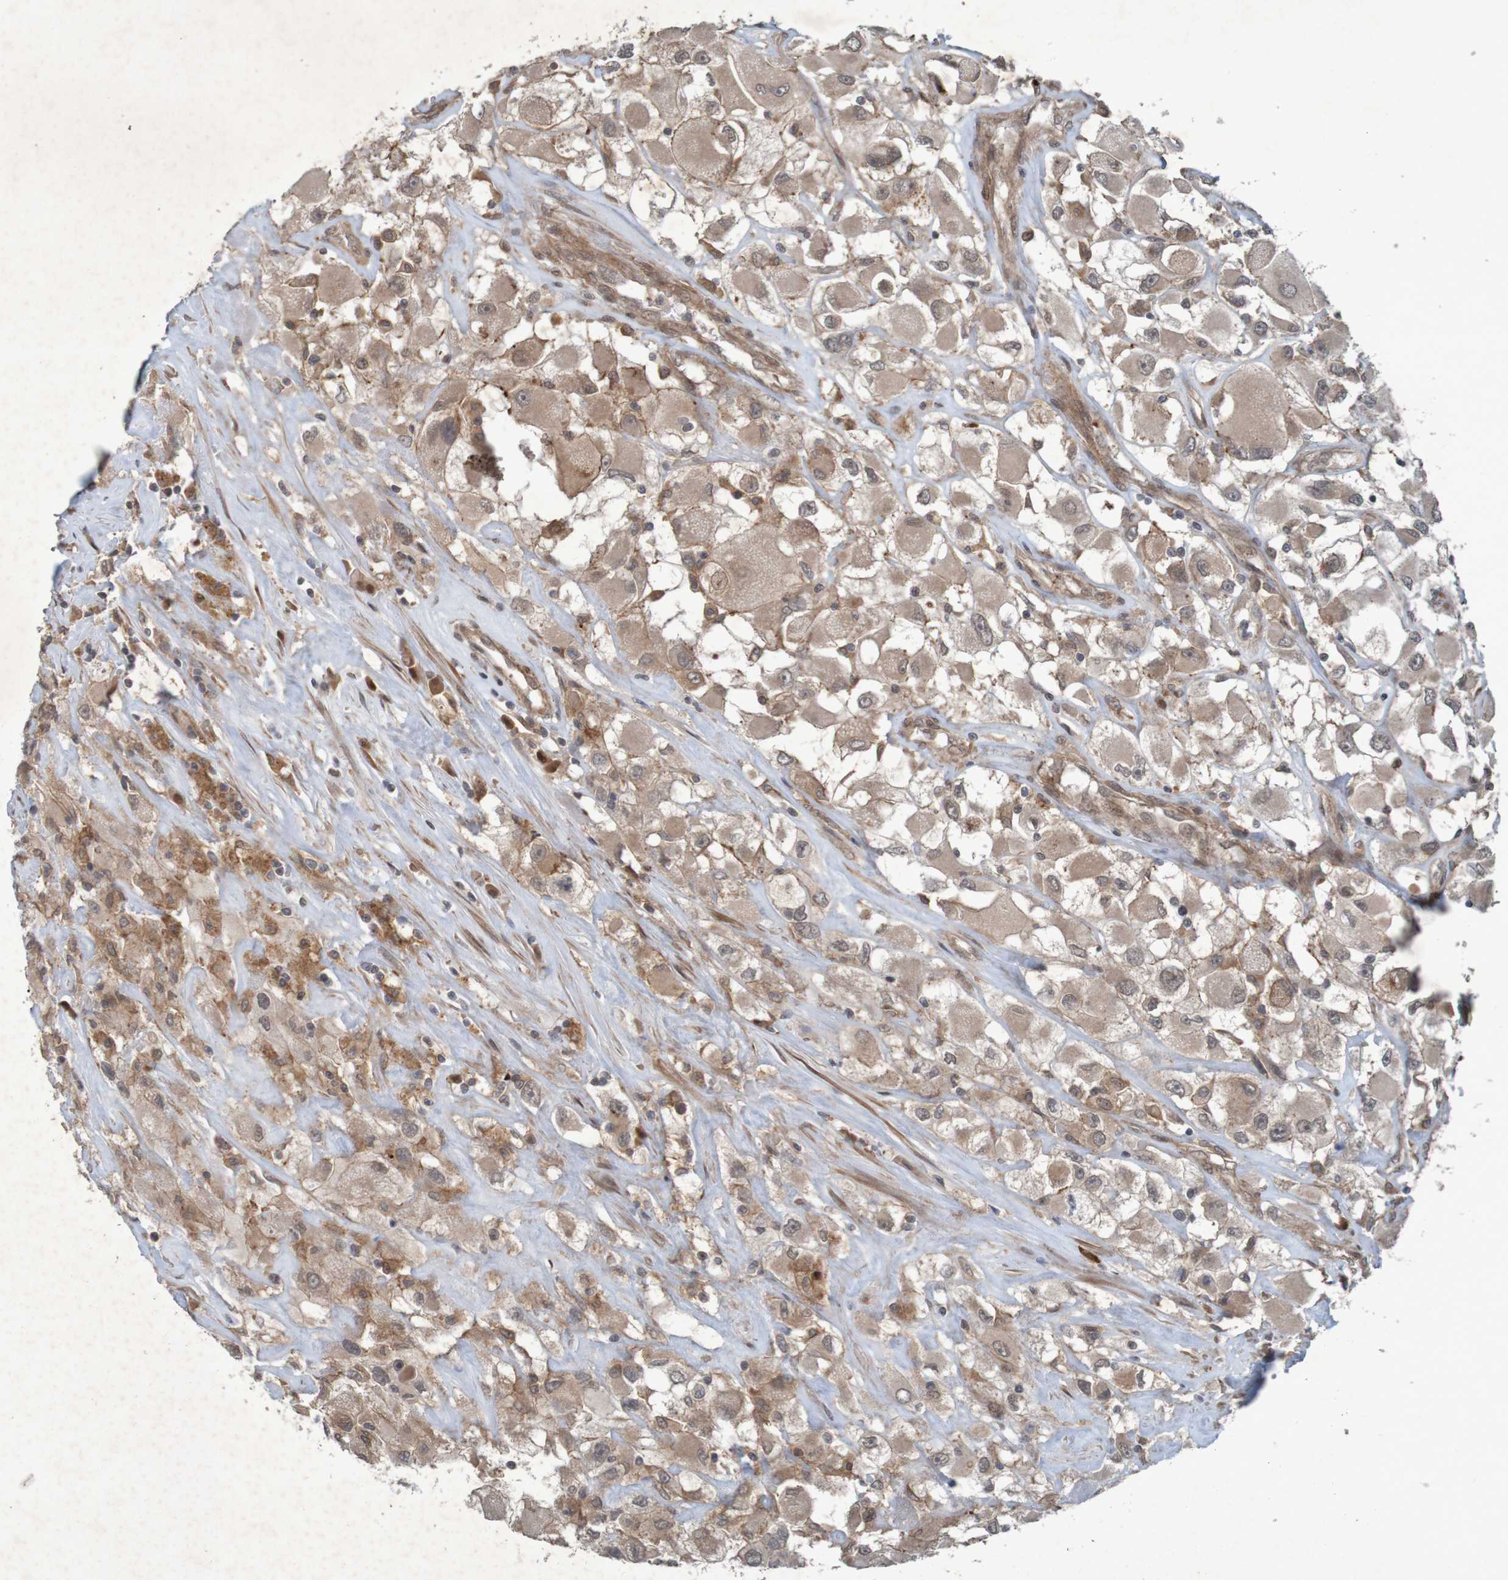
{"staining": {"intensity": "moderate", "quantity": "25%-75%", "location": "cytoplasmic/membranous"}, "tissue": "renal cancer", "cell_type": "Tumor cells", "image_type": "cancer", "snomed": [{"axis": "morphology", "description": "Adenocarcinoma, NOS"}, {"axis": "topography", "description": "Kidney"}], "caption": "Renal cancer was stained to show a protein in brown. There is medium levels of moderate cytoplasmic/membranous staining in approximately 25%-75% of tumor cells. (DAB (3,3'-diaminobenzidine) IHC with brightfield microscopy, high magnification).", "gene": "ARHGEF11", "patient": {"sex": "female", "age": 52}}